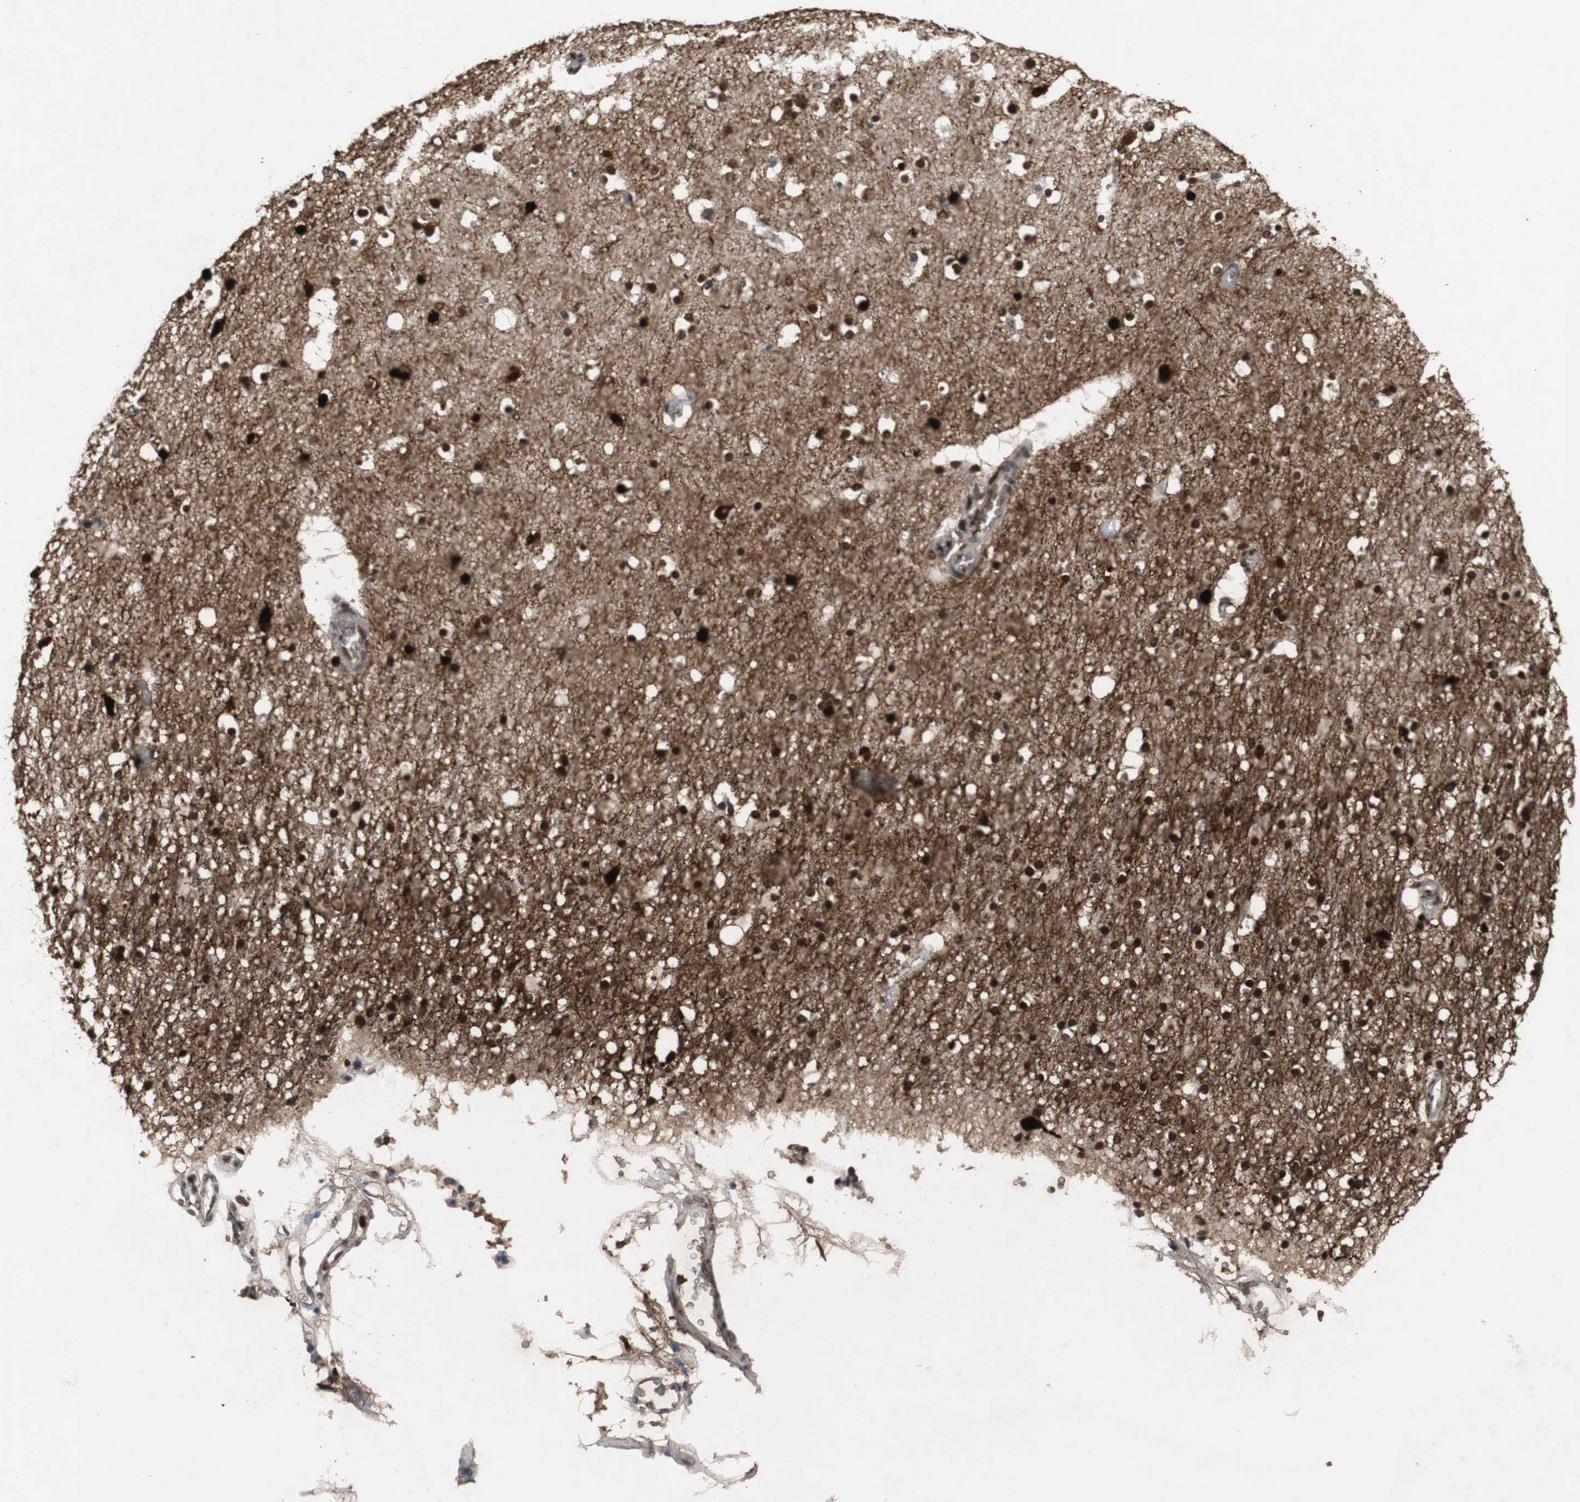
{"staining": {"intensity": "strong", "quantity": ">75%", "location": "nuclear"}, "tissue": "hippocampus", "cell_type": "Glial cells", "image_type": "normal", "snomed": [{"axis": "morphology", "description": "Normal tissue, NOS"}, {"axis": "topography", "description": "Hippocampus"}], "caption": "This is a histology image of immunohistochemistry staining of benign hippocampus, which shows strong expression in the nuclear of glial cells.", "gene": "CALB2", "patient": {"sex": "male", "age": 45}}